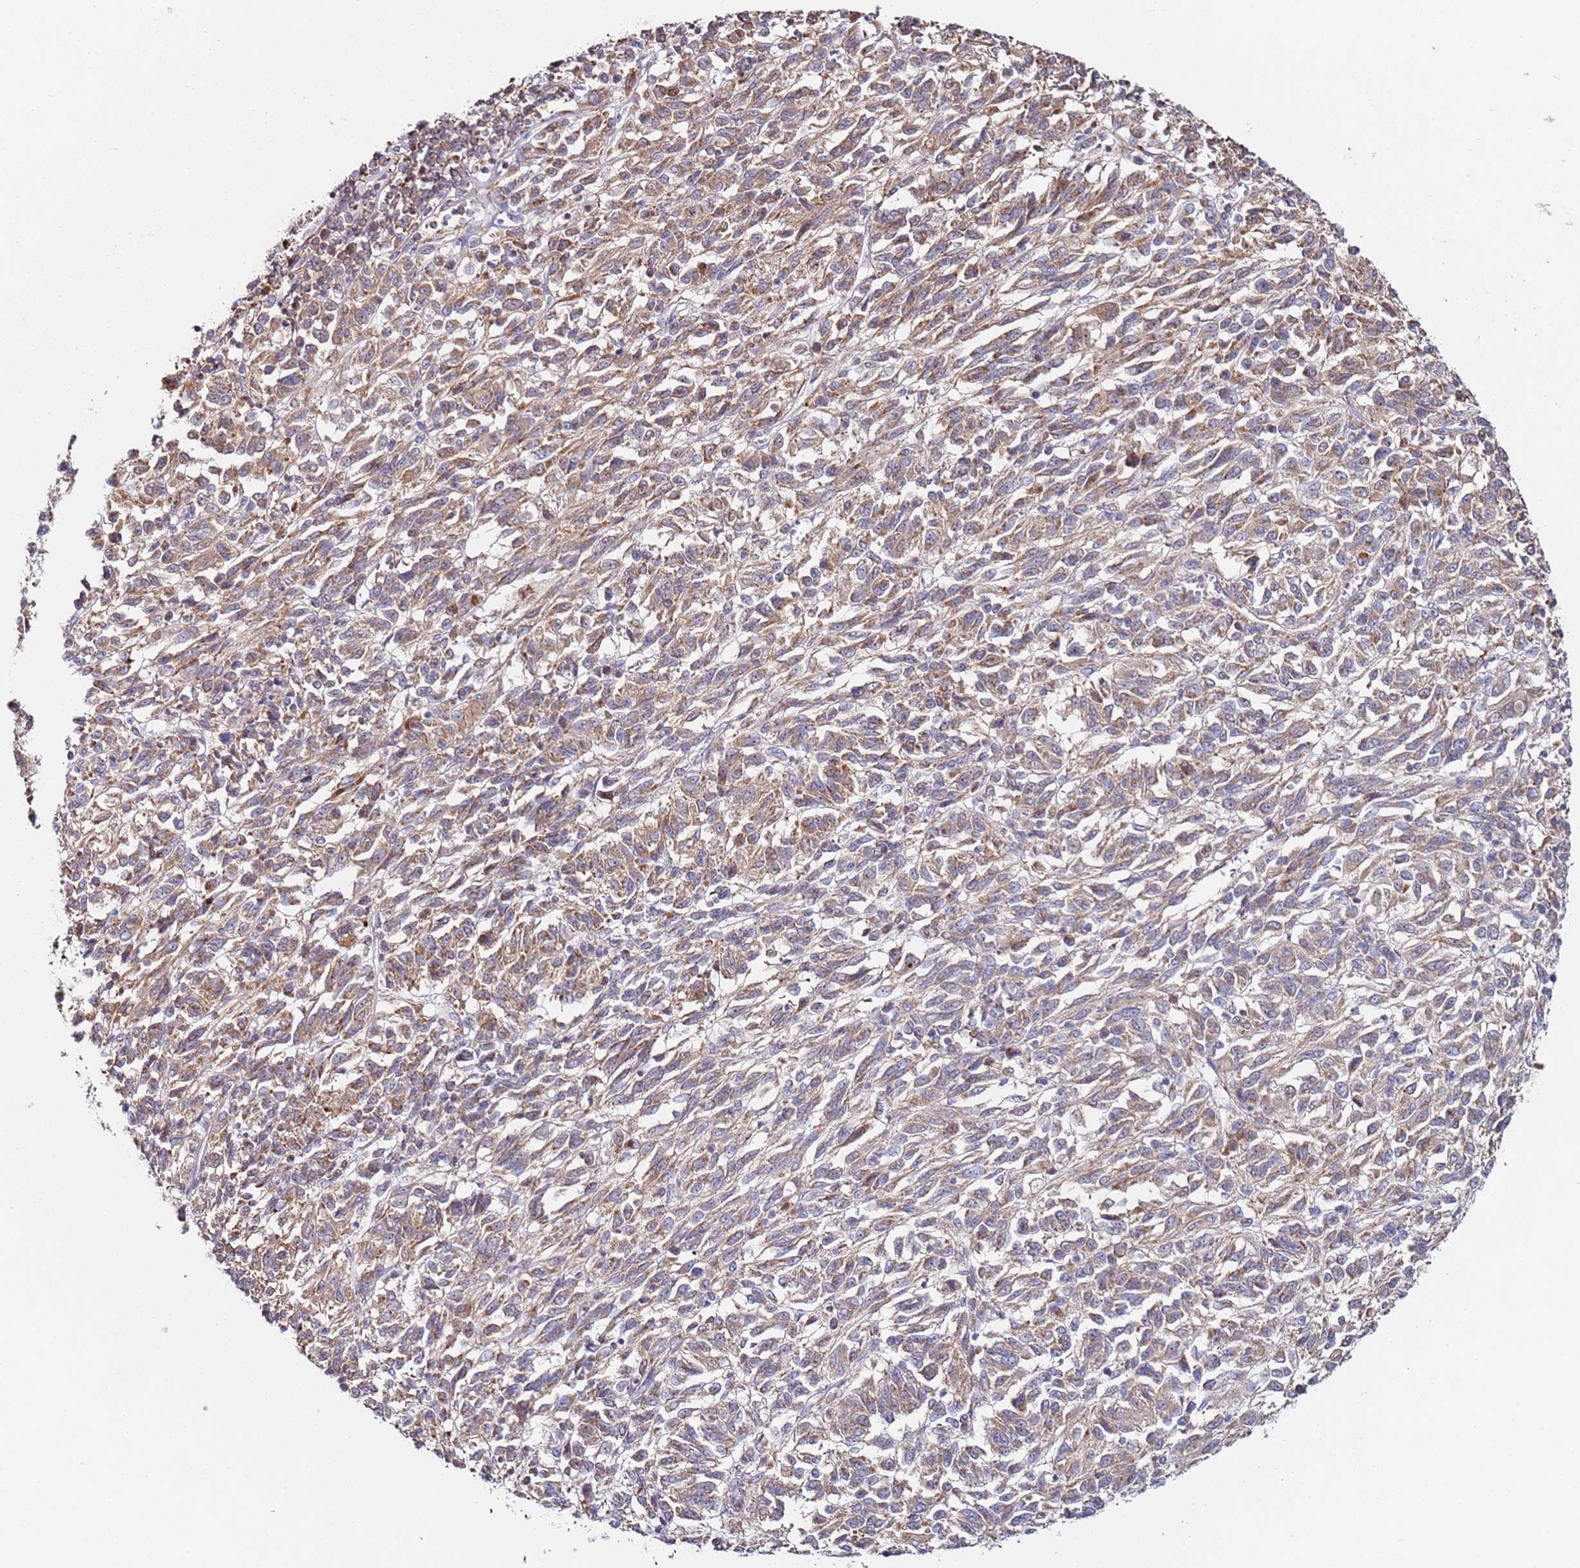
{"staining": {"intensity": "moderate", "quantity": ">75%", "location": "cytoplasmic/membranous"}, "tissue": "melanoma", "cell_type": "Tumor cells", "image_type": "cancer", "snomed": [{"axis": "morphology", "description": "Malignant melanoma, Metastatic site"}, {"axis": "topography", "description": "Lung"}], "caption": "DAB (3,3'-diaminobenzidine) immunohistochemical staining of human melanoma reveals moderate cytoplasmic/membranous protein expression in approximately >75% of tumor cells.", "gene": "CNOT9", "patient": {"sex": "male", "age": 64}}